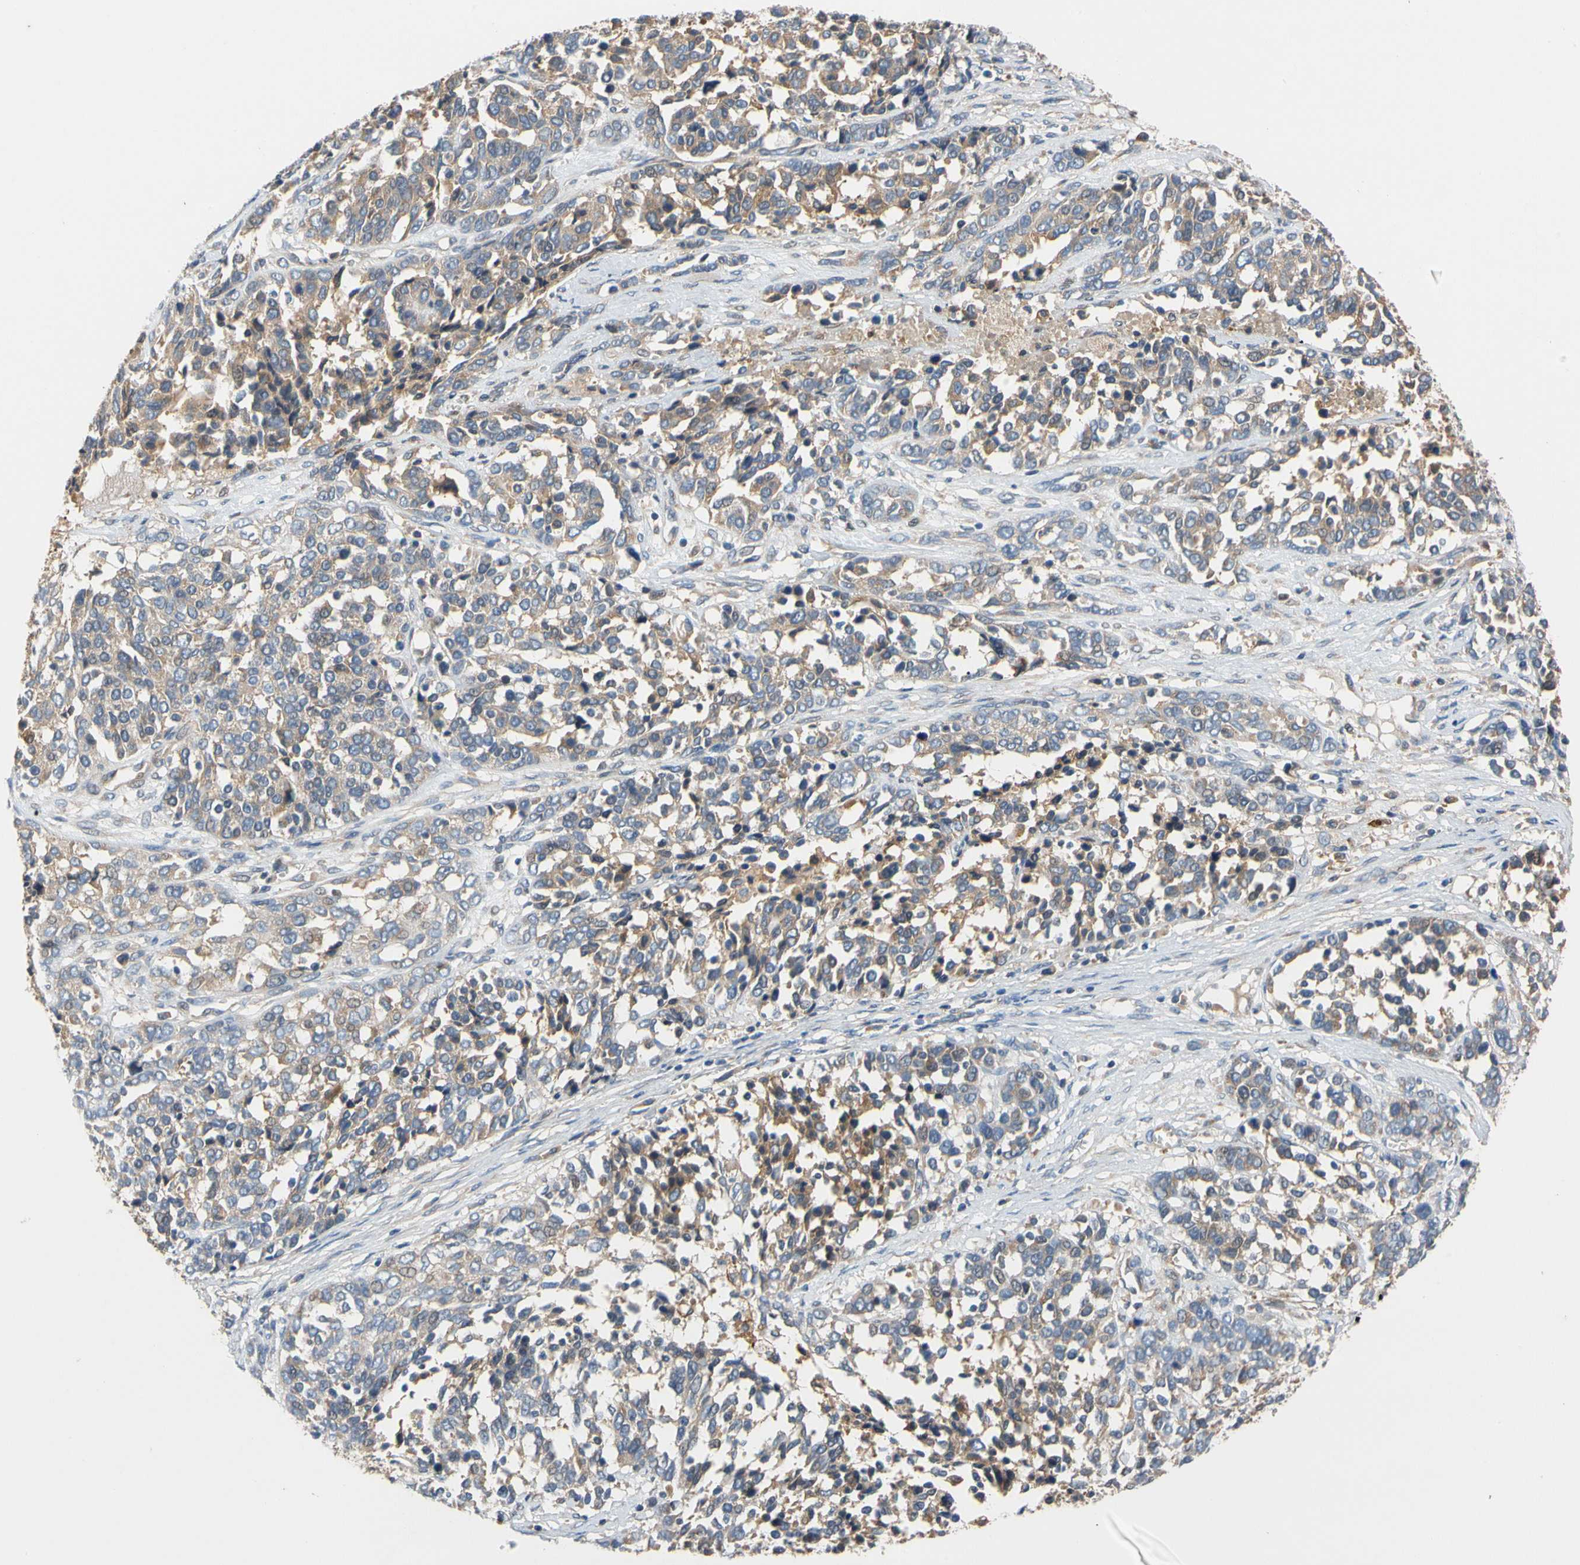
{"staining": {"intensity": "weak", "quantity": "25%-75%", "location": "cytoplasmic/membranous"}, "tissue": "ovarian cancer", "cell_type": "Tumor cells", "image_type": "cancer", "snomed": [{"axis": "morphology", "description": "Cystadenocarcinoma, serous, NOS"}, {"axis": "topography", "description": "Ovary"}], "caption": "A brown stain shows weak cytoplasmic/membranous positivity of a protein in human ovarian serous cystadenocarcinoma tumor cells.", "gene": "USP46", "patient": {"sex": "female", "age": 44}}